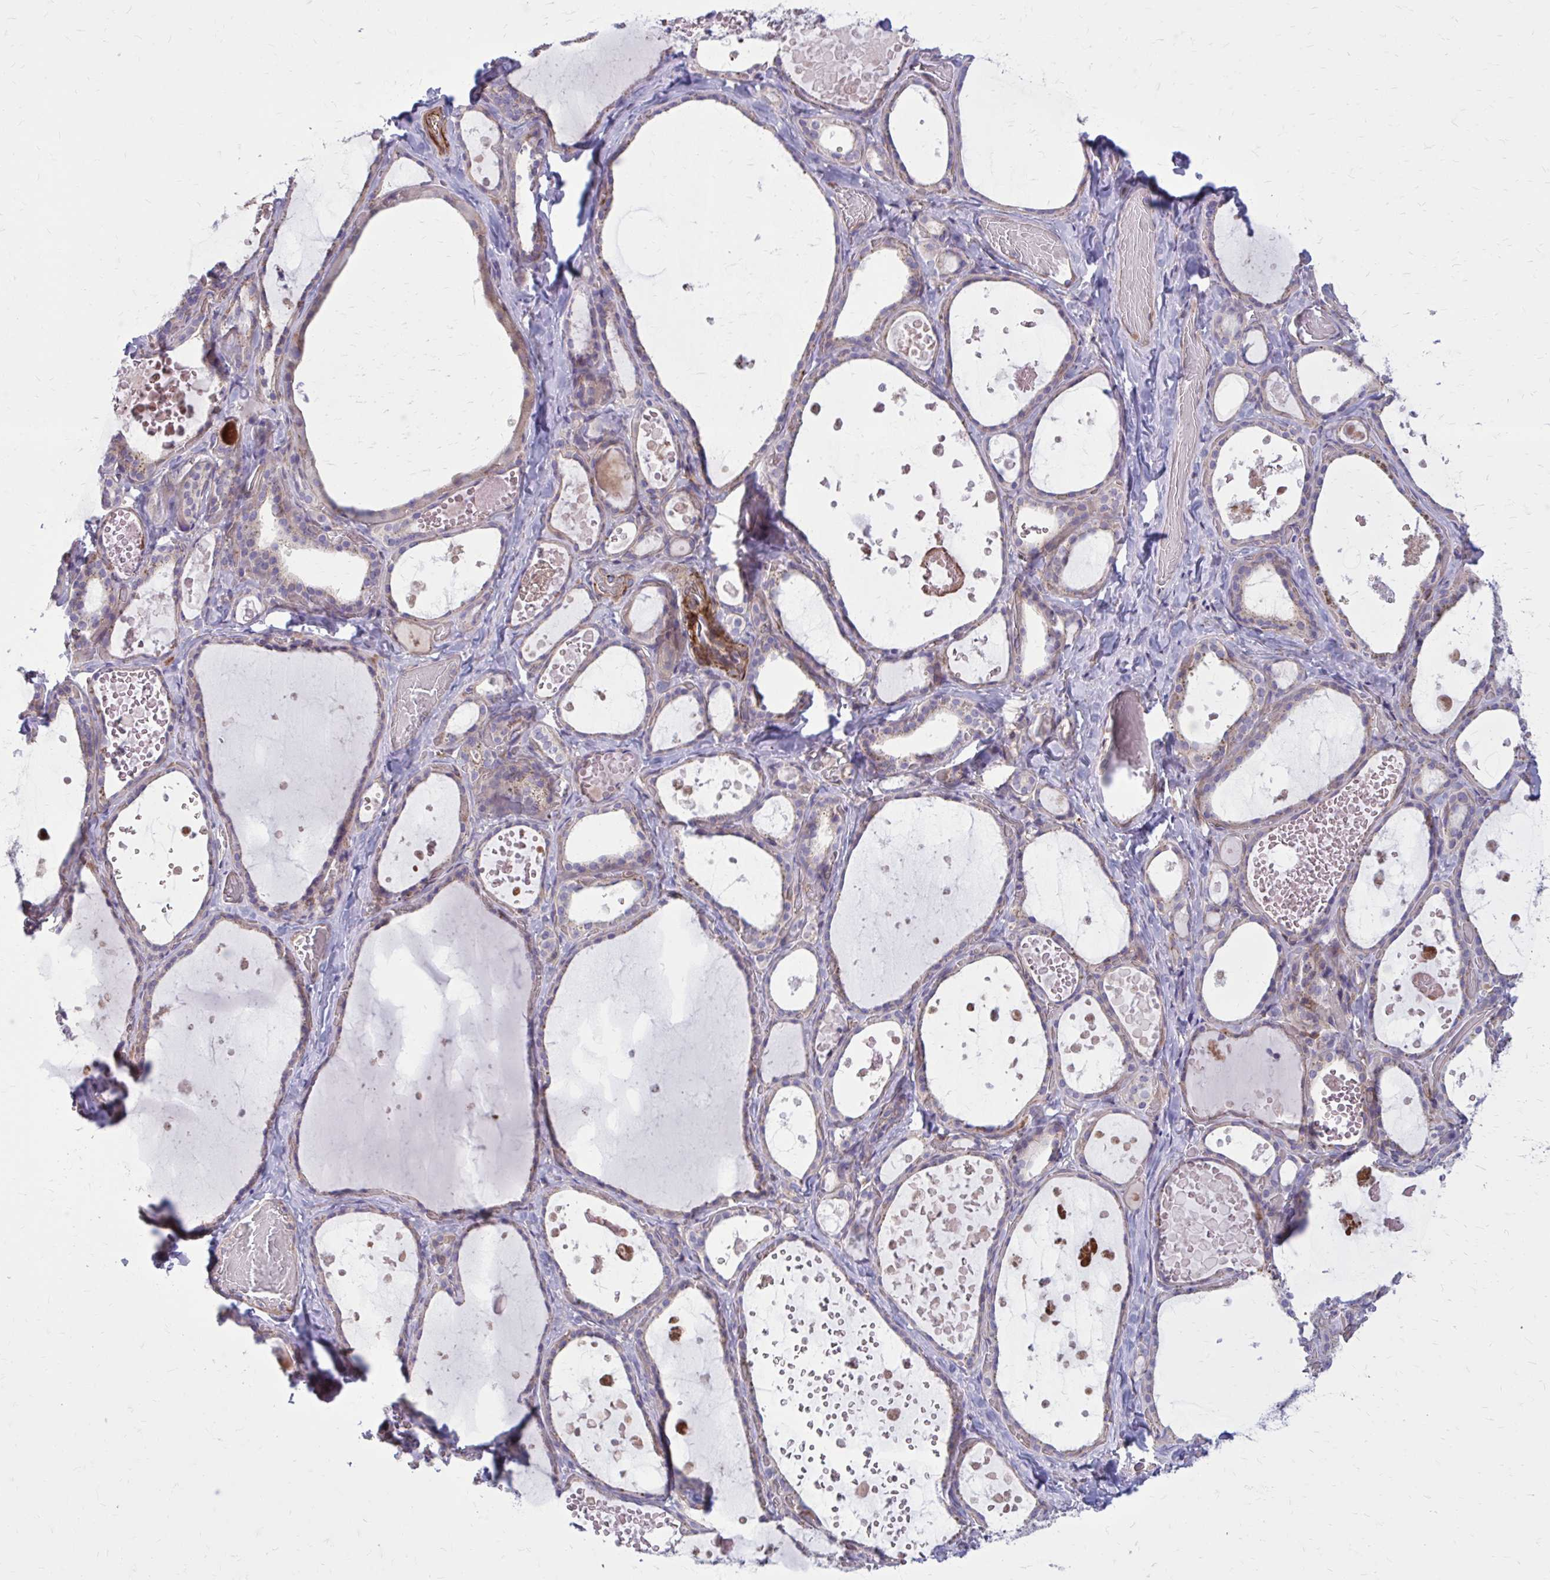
{"staining": {"intensity": "weak", "quantity": "25%-75%", "location": "cytoplasmic/membranous"}, "tissue": "thyroid gland", "cell_type": "Glandular cells", "image_type": "normal", "snomed": [{"axis": "morphology", "description": "Normal tissue, NOS"}, {"axis": "topography", "description": "Thyroid gland"}], "caption": "Thyroid gland stained with a brown dye reveals weak cytoplasmic/membranous positive positivity in approximately 25%-75% of glandular cells.", "gene": "FAP", "patient": {"sex": "female", "age": 56}}